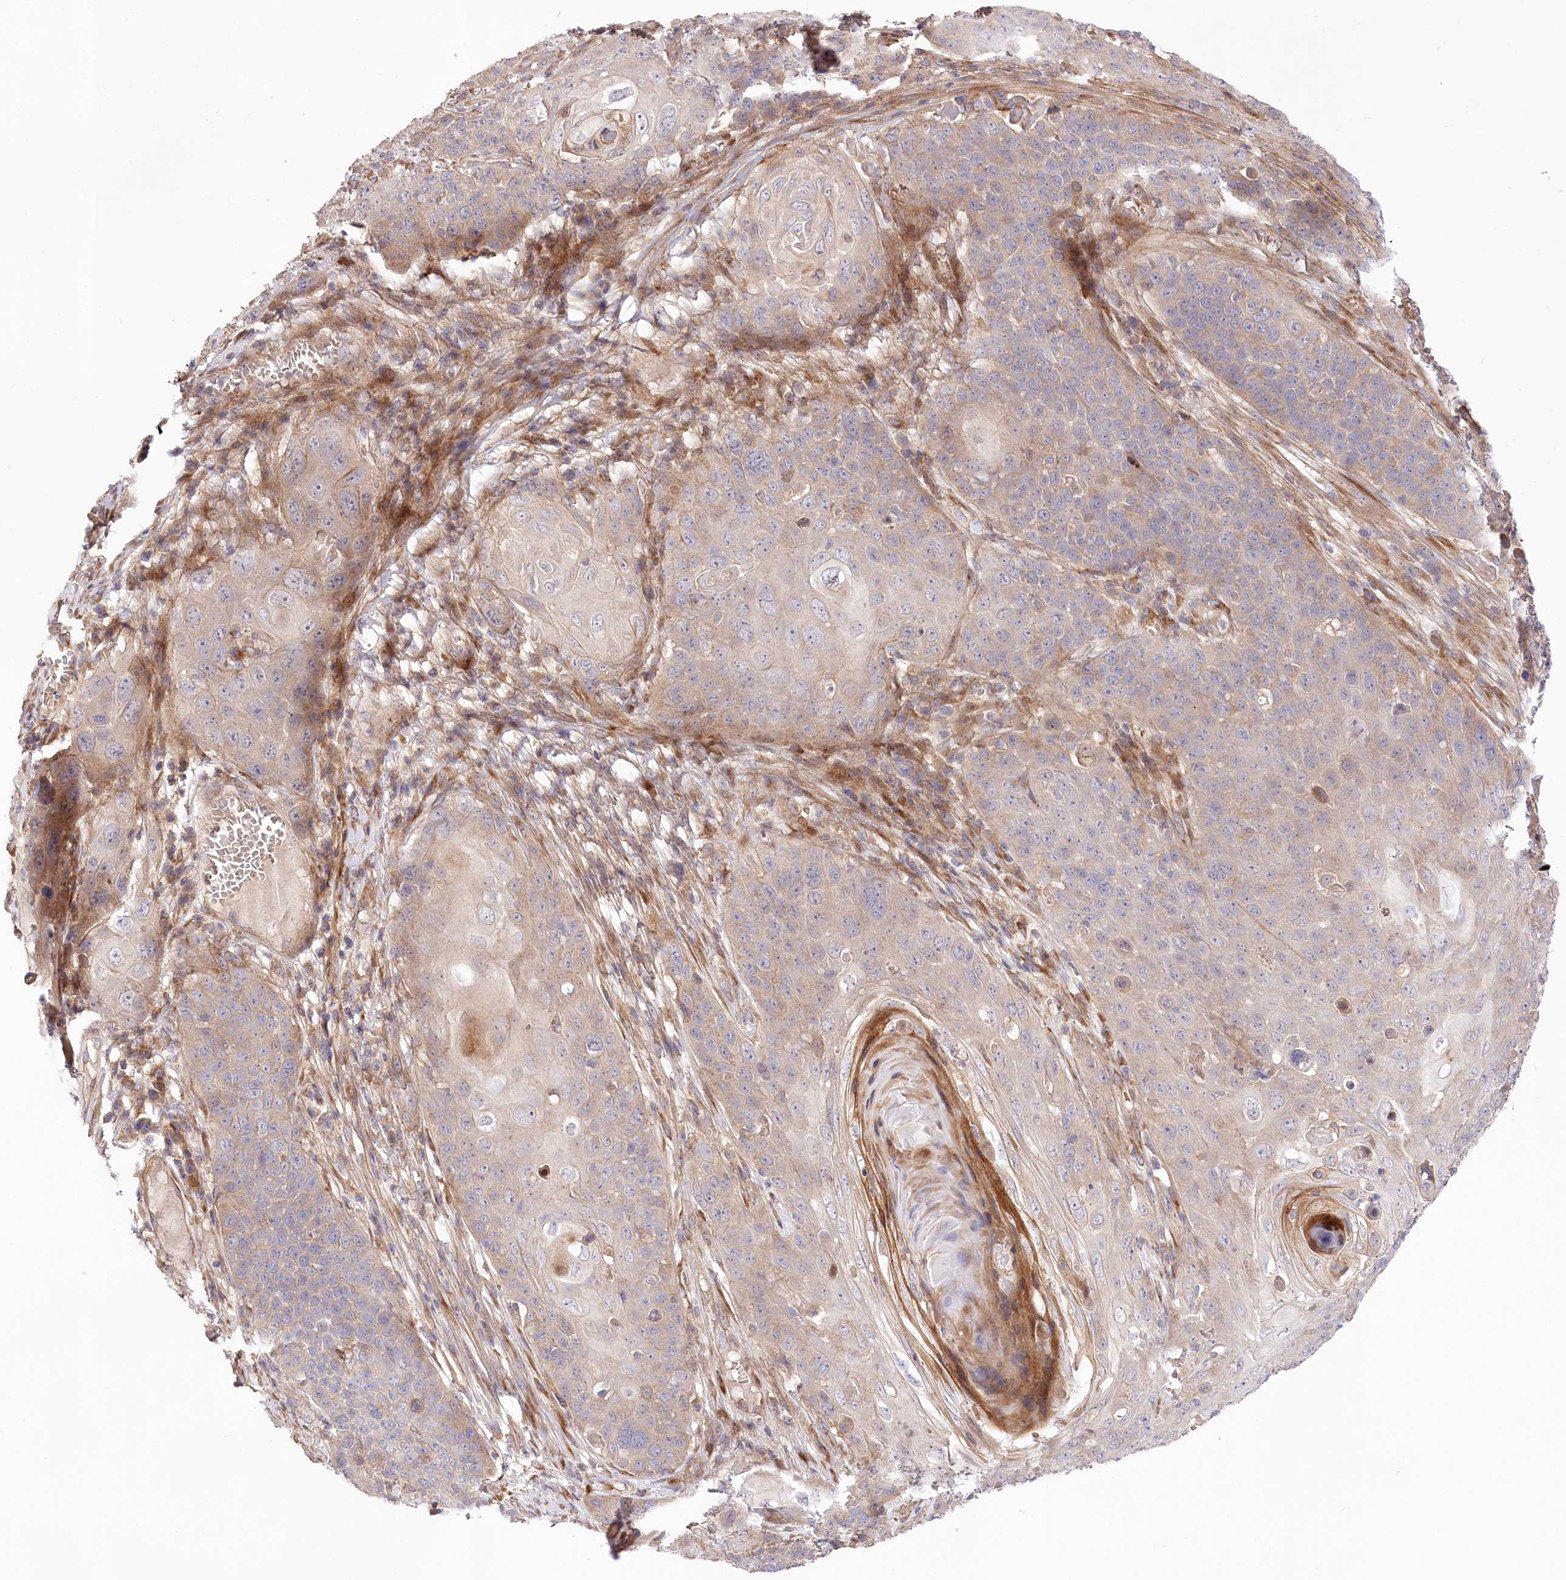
{"staining": {"intensity": "weak", "quantity": "25%-75%", "location": "cytoplasmic/membranous"}, "tissue": "skin cancer", "cell_type": "Tumor cells", "image_type": "cancer", "snomed": [{"axis": "morphology", "description": "Squamous cell carcinoma, NOS"}, {"axis": "topography", "description": "Skin"}], "caption": "Immunohistochemistry (IHC) (DAB (3,3'-diaminobenzidine)) staining of skin cancer (squamous cell carcinoma) reveals weak cytoplasmic/membranous protein staining in approximately 25%-75% of tumor cells.", "gene": "TRUB1", "patient": {"sex": "male", "age": 55}}